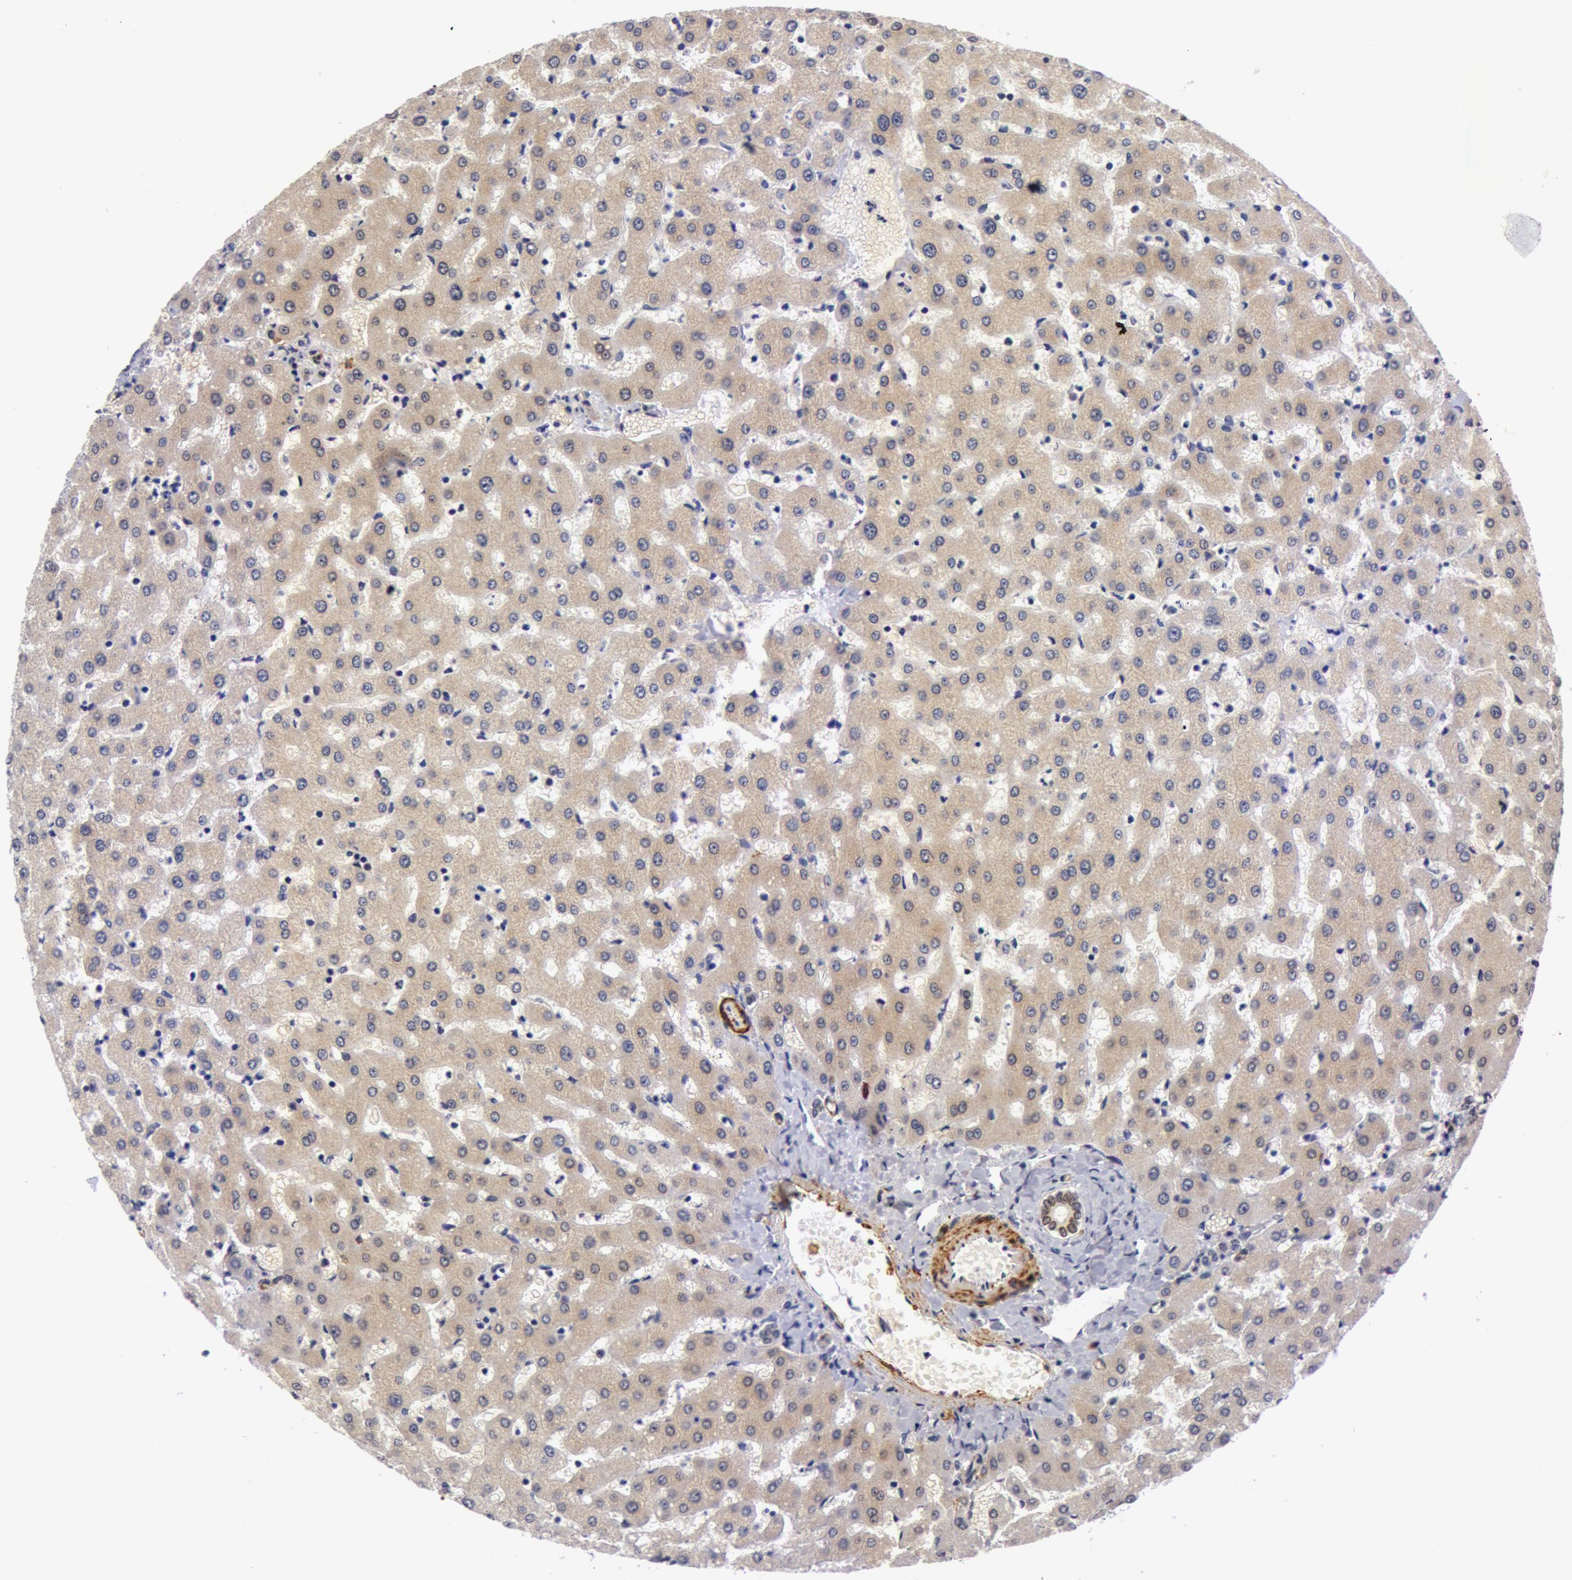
{"staining": {"intensity": "negative", "quantity": "none", "location": "none"}, "tissue": "liver", "cell_type": "Cholangiocytes", "image_type": "normal", "snomed": [{"axis": "morphology", "description": "Normal tissue, NOS"}, {"axis": "topography", "description": "Liver"}], "caption": "An IHC photomicrograph of benign liver is shown. There is no staining in cholangiocytes of liver. Brightfield microscopy of IHC stained with DAB (brown) and hematoxylin (blue), captured at high magnification.", "gene": "IL23A", "patient": {"sex": "female", "age": 27}}